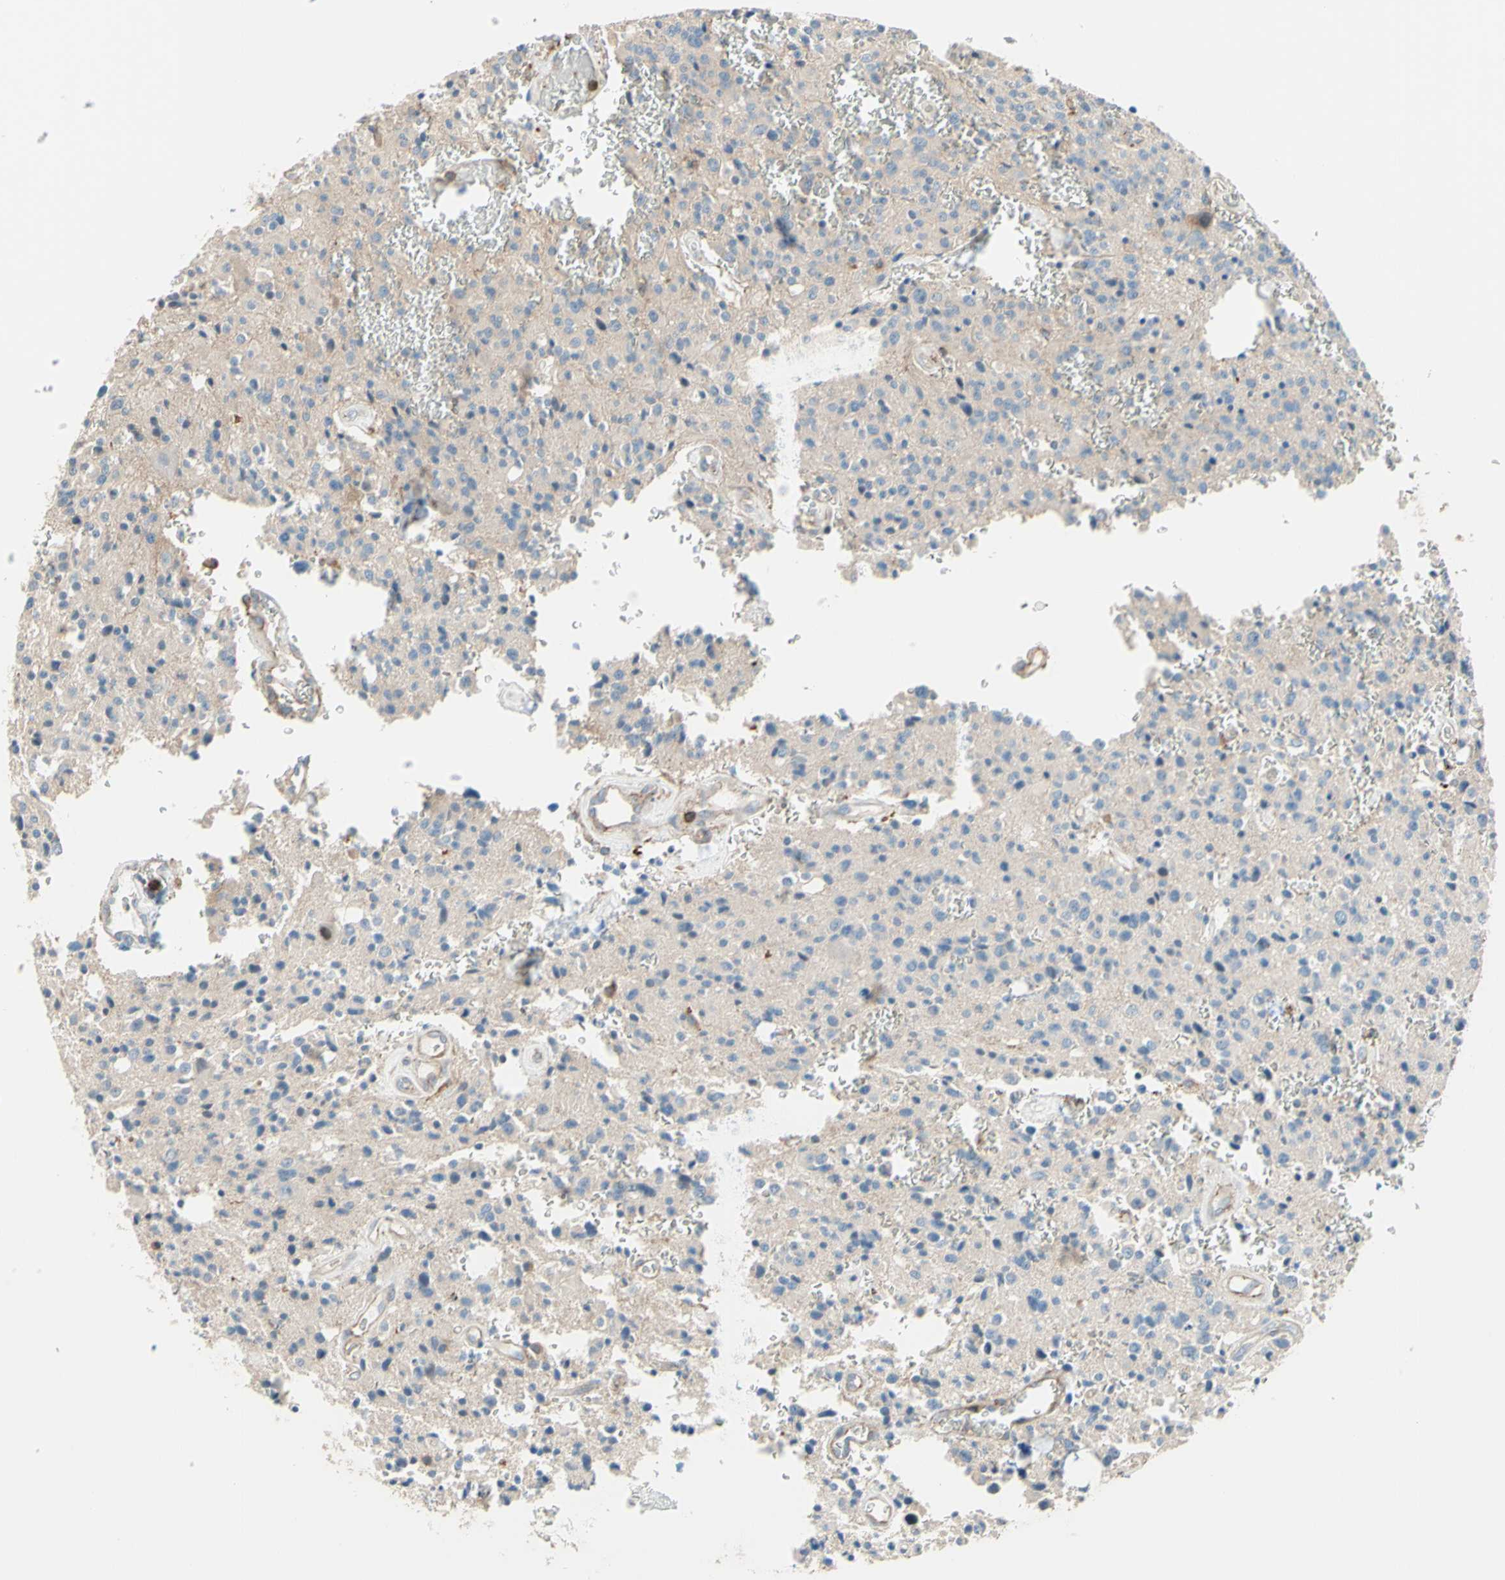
{"staining": {"intensity": "negative", "quantity": "none", "location": "none"}, "tissue": "glioma", "cell_type": "Tumor cells", "image_type": "cancer", "snomed": [{"axis": "morphology", "description": "Glioma, malignant, Low grade"}, {"axis": "topography", "description": "Brain"}], "caption": "The image shows no significant expression in tumor cells of malignant glioma (low-grade).", "gene": "SEMA4C", "patient": {"sex": "male", "age": 58}}